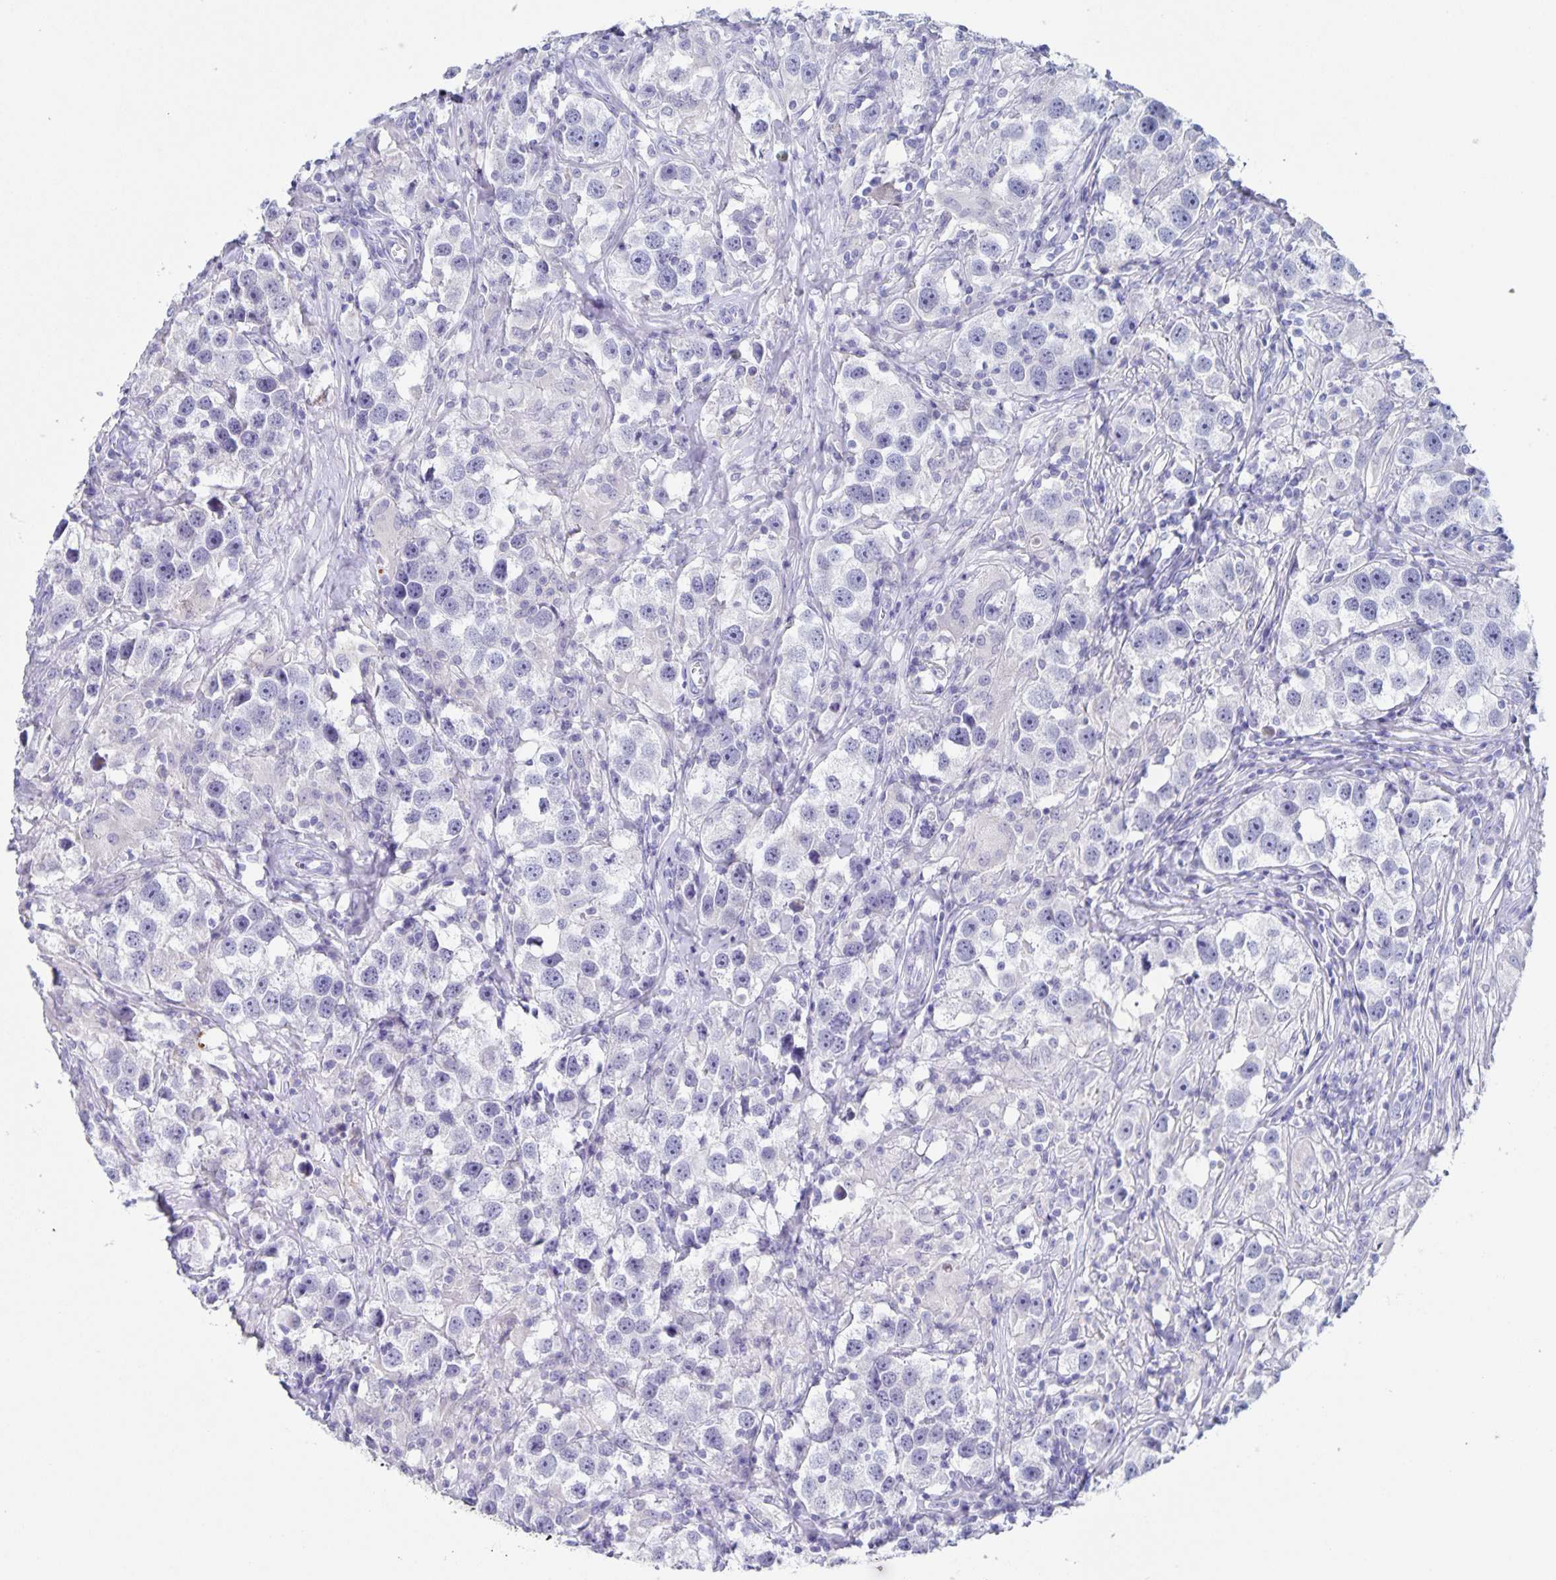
{"staining": {"intensity": "negative", "quantity": "none", "location": "none"}, "tissue": "testis cancer", "cell_type": "Tumor cells", "image_type": "cancer", "snomed": [{"axis": "morphology", "description": "Seminoma, NOS"}, {"axis": "topography", "description": "Testis"}], "caption": "Testis seminoma was stained to show a protein in brown. There is no significant staining in tumor cells. (Brightfield microscopy of DAB (3,3'-diaminobenzidine) immunohistochemistry (IHC) at high magnification).", "gene": "RPL36A", "patient": {"sex": "male", "age": 49}}